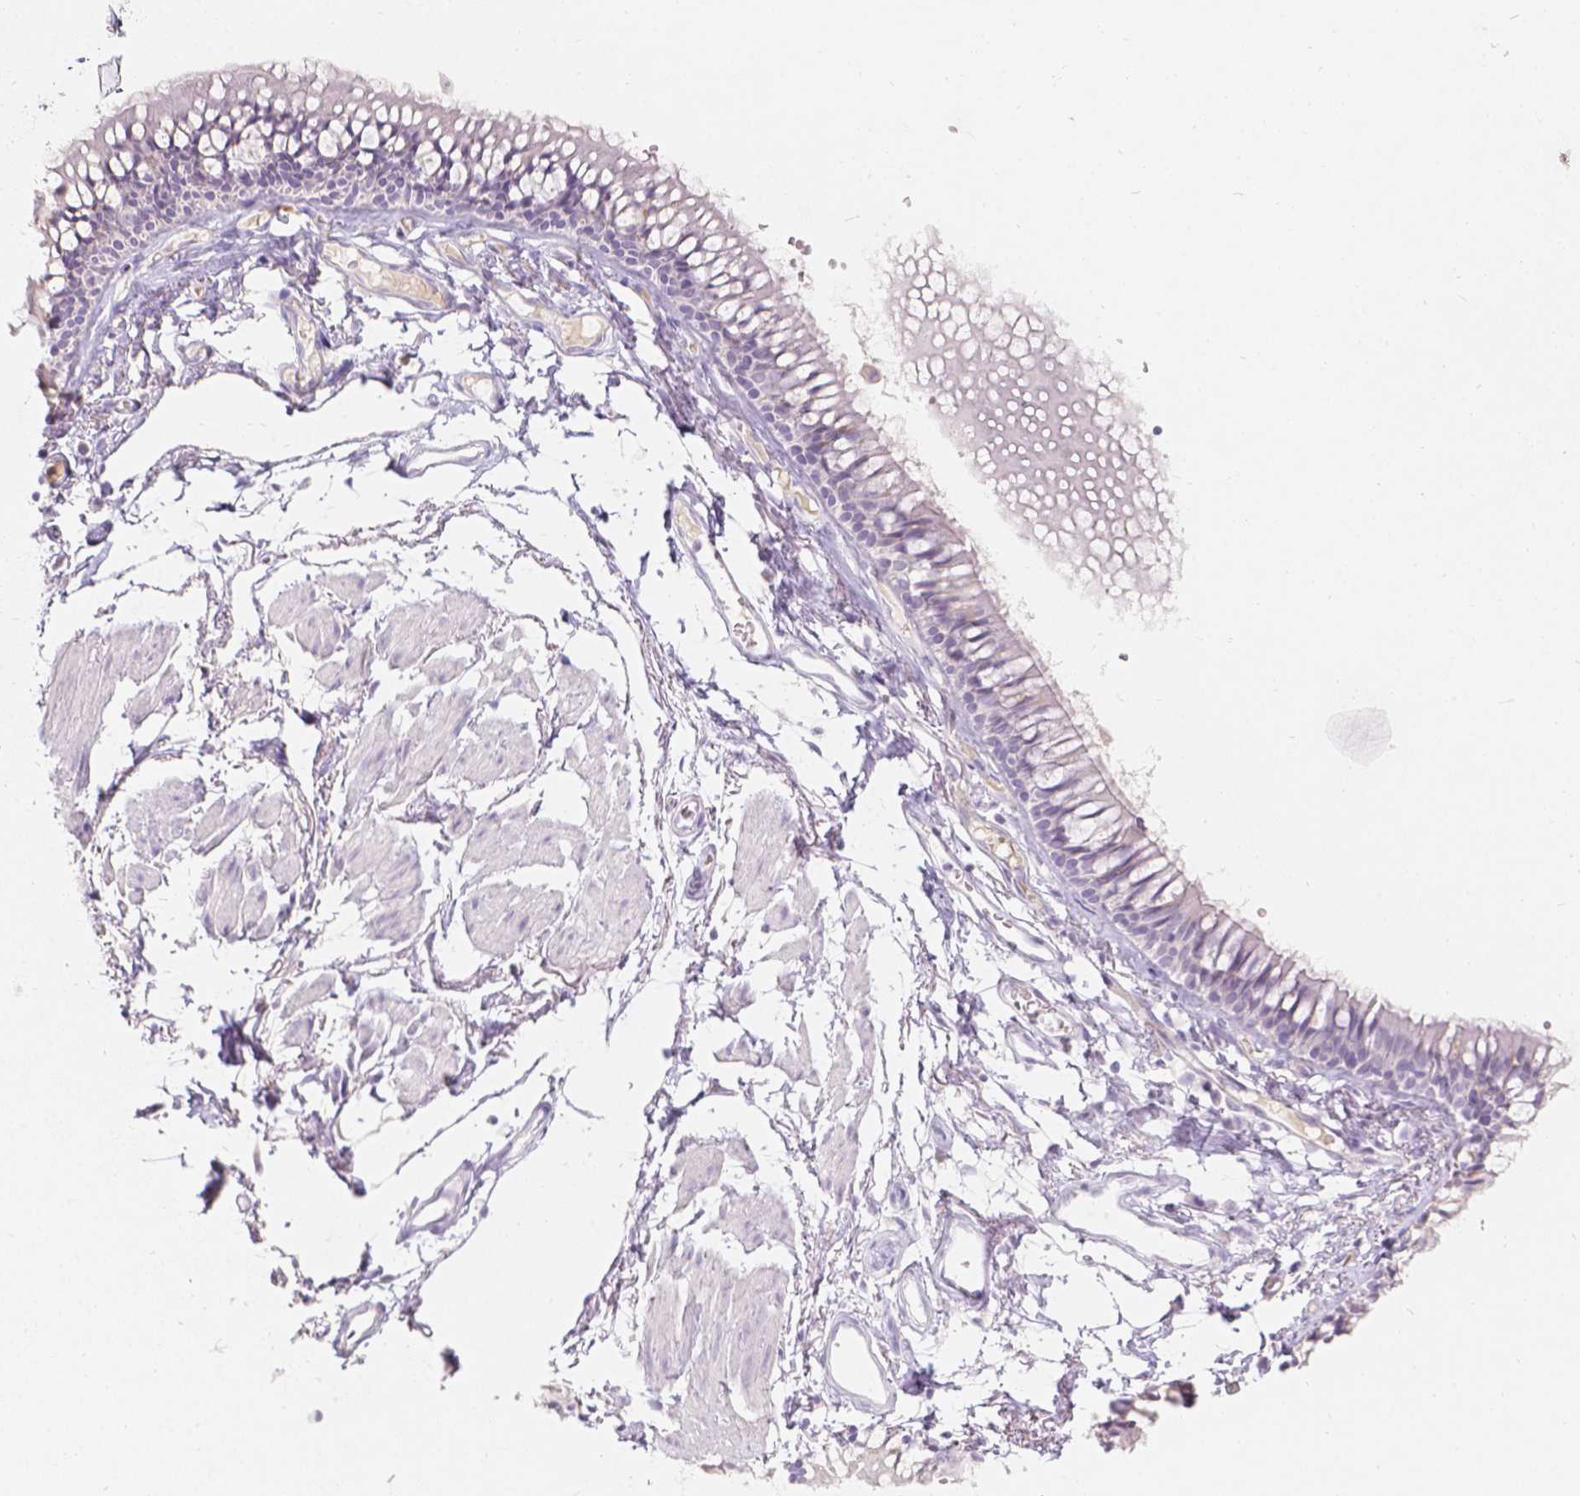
{"staining": {"intensity": "negative", "quantity": "none", "location": "none"}, "tissue": "soft tissue", "cell_type": "Chondrocytes", "image_type": "normal", "snomed": [{"axis": "morphology", "description": "Normal tissue, NOS"}, {"axis": "topography", "description": "Cartilage tissue"}, {"axis": "topography", "description": "Bronchus"}], "caption": "Immunohistochemical staining of benign soft tissue shows no significant expression in chondrocytes.", "gene": "GAL3ST2", "patient": {"sex": "female", "age": 79}}